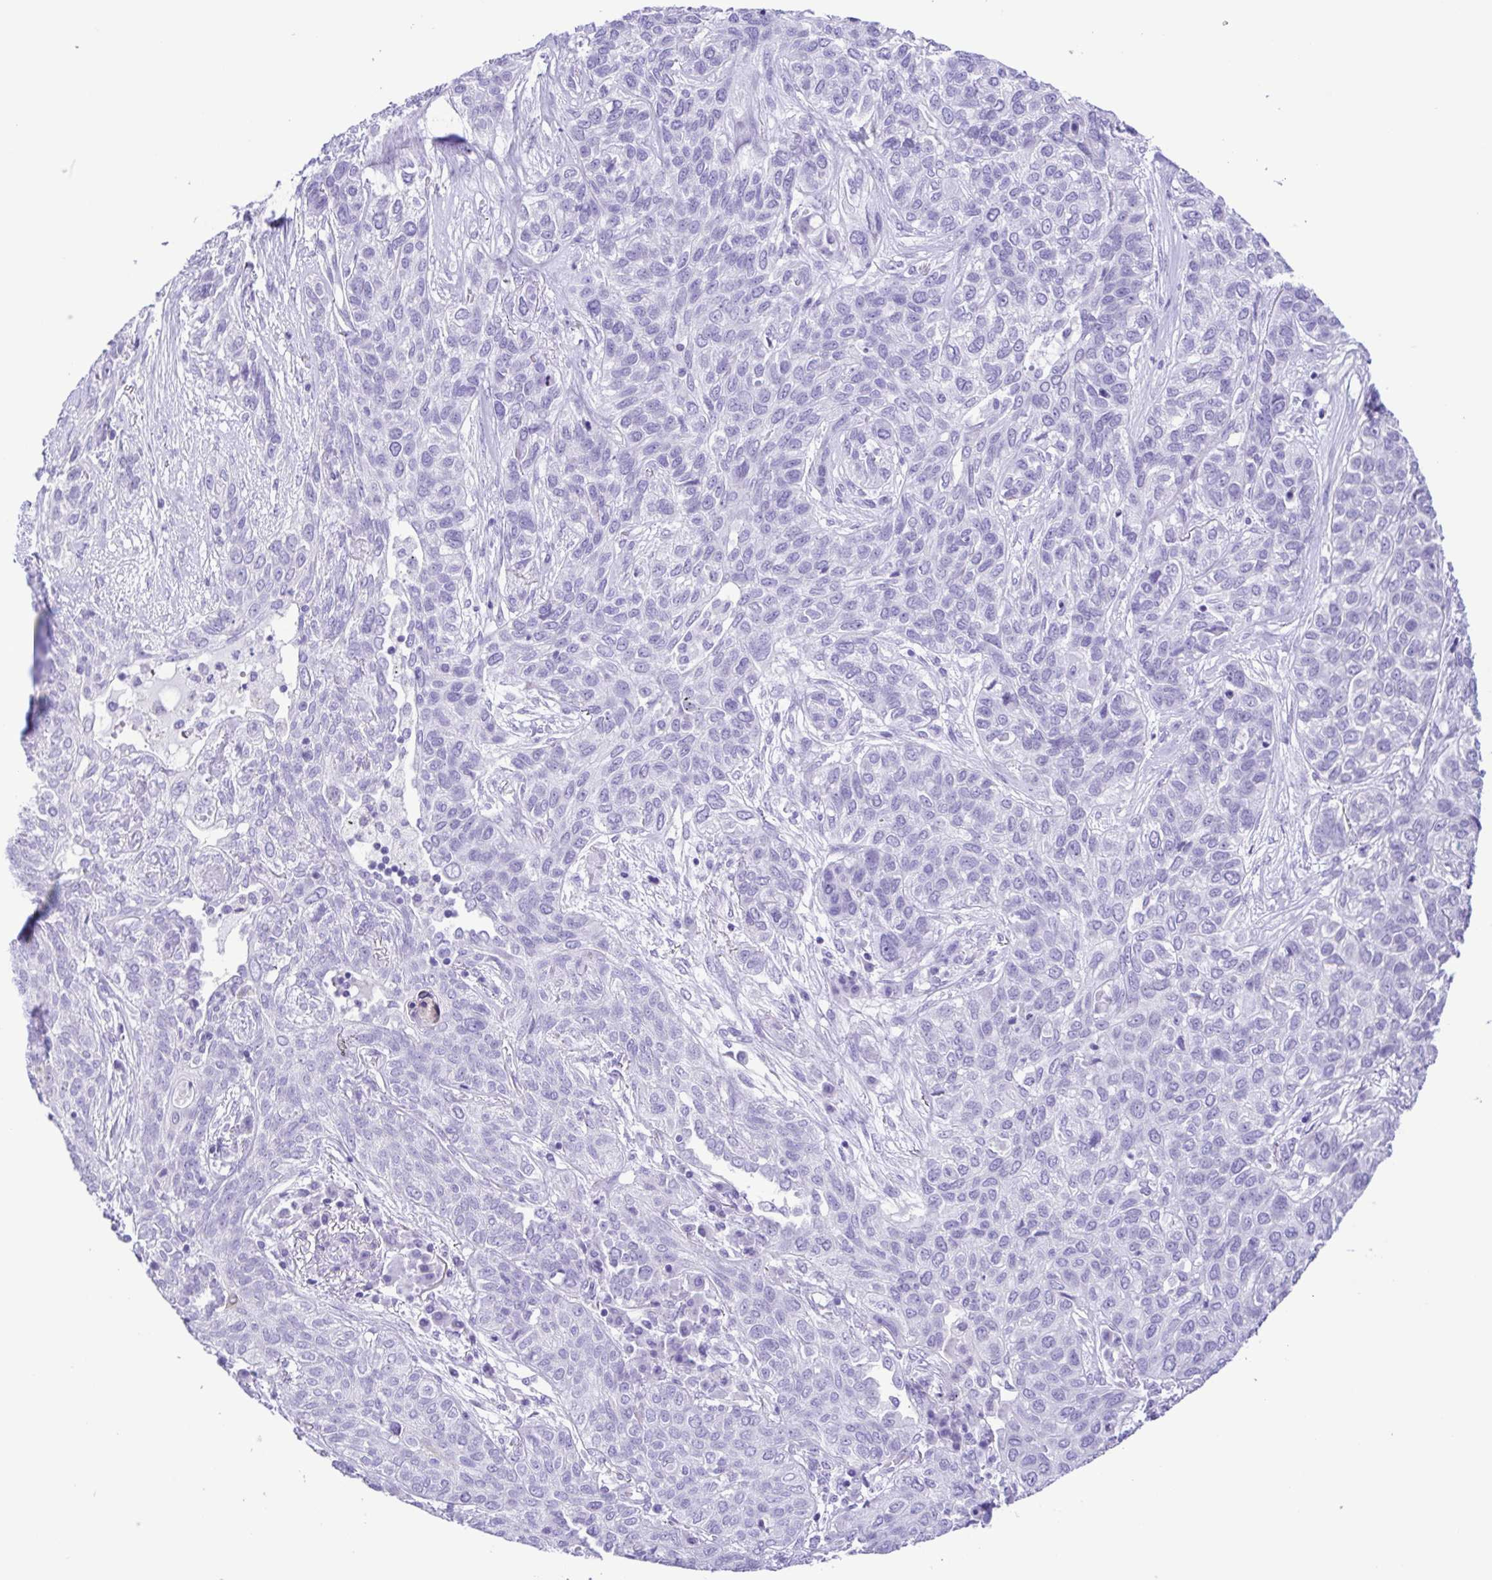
{"staining": {"intensity": "negative", "quantity": "none", "location": "none"}, "tissue": "lung cancer", "cell_type": "Tumor cells", "image_type": "cancer", "snomed": [{"axis": "morphology", "description": "Squamous cell carcinoma, NOS"}, {"axis": "topography", "description": "Lung"}], "caption": "Immunohistochemical staining of human lung cancer displays no significant staining in tumor cells.", "gene": "CASP14", "patient": {"sex": "female", "age": 70}}